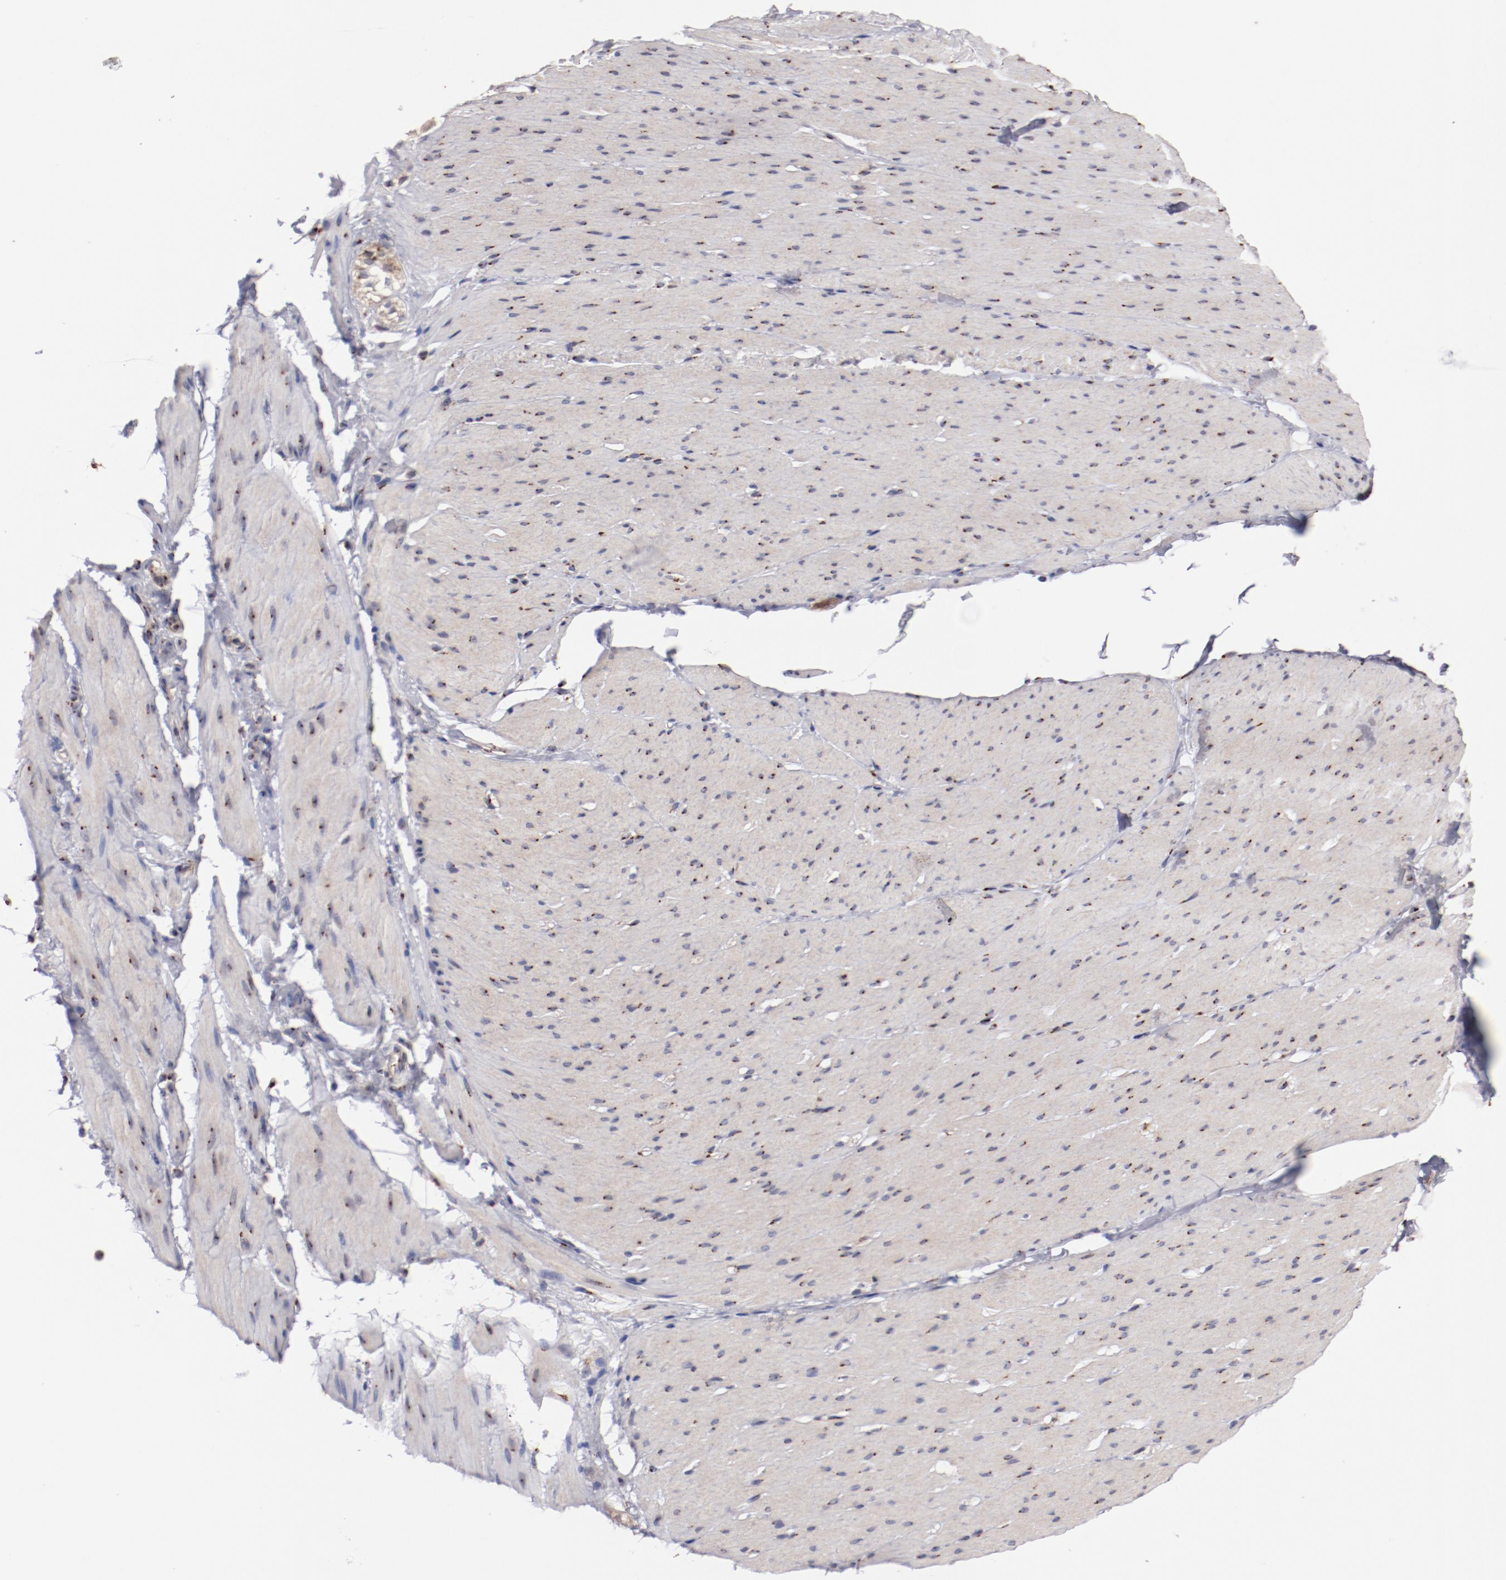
{"staining": {"intensity": "moderate", "quantity": "25%-75%", "location": "cytoplasmic/membranous"}, "tissue": "smooth muscle", "cell_type": "Smooth muscle cells", "image_type": "normal", "snomed": [{"axis": "morphology", "description": "Normal tissue, NOS"}, {"axis": "topography", "description": "Smooth muscle"}, {"axis": "topography", "description": "Colon"}], "caption": "The micrograph exhibits a brown stain indicating the presence of a protein in the cytoplasmic/membranous of smooth muscle cells in smooth muscle.", "gene": "GOLIM4", "patient": {"sex": "male", "age": 67}}